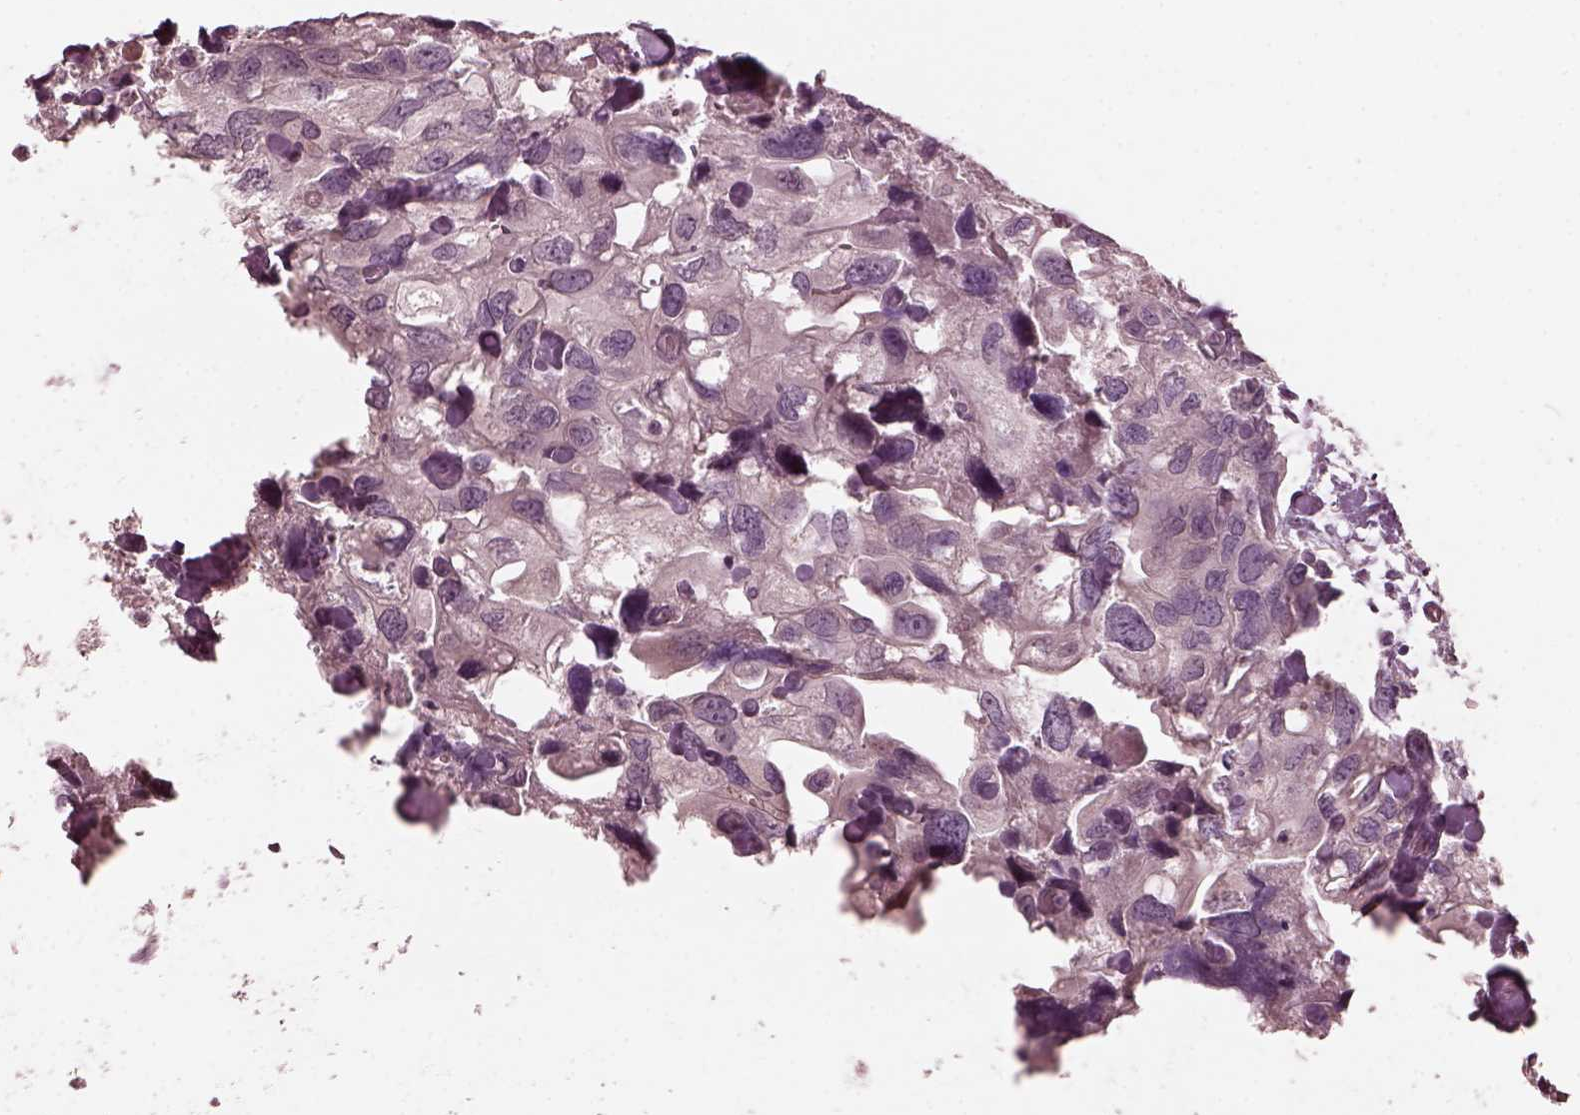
{"staining": {"intensity": "negative", "quantity": "none", "location": "none"}, "tissue": "urothelial cancer", "cell_type": "Tumor cells", "image_type": "cancer", "snomed": [{"axis": "morphology", "description": "Urothelial carcinoma, High grade"}, {"axis": "topography", "description": "Urinary bladder"}], "caption": "Immunohistochemistry histopathology image of human high-grade urothelial carcinoma stained for a protein (brown), which shows no positivity in tumor cells. The staining is performed using DAB brown chromogen with nuclei counter-stained in using hematoxylin.", "gene": "RGS7", "patient": {"sex": "male", "age": 59}}